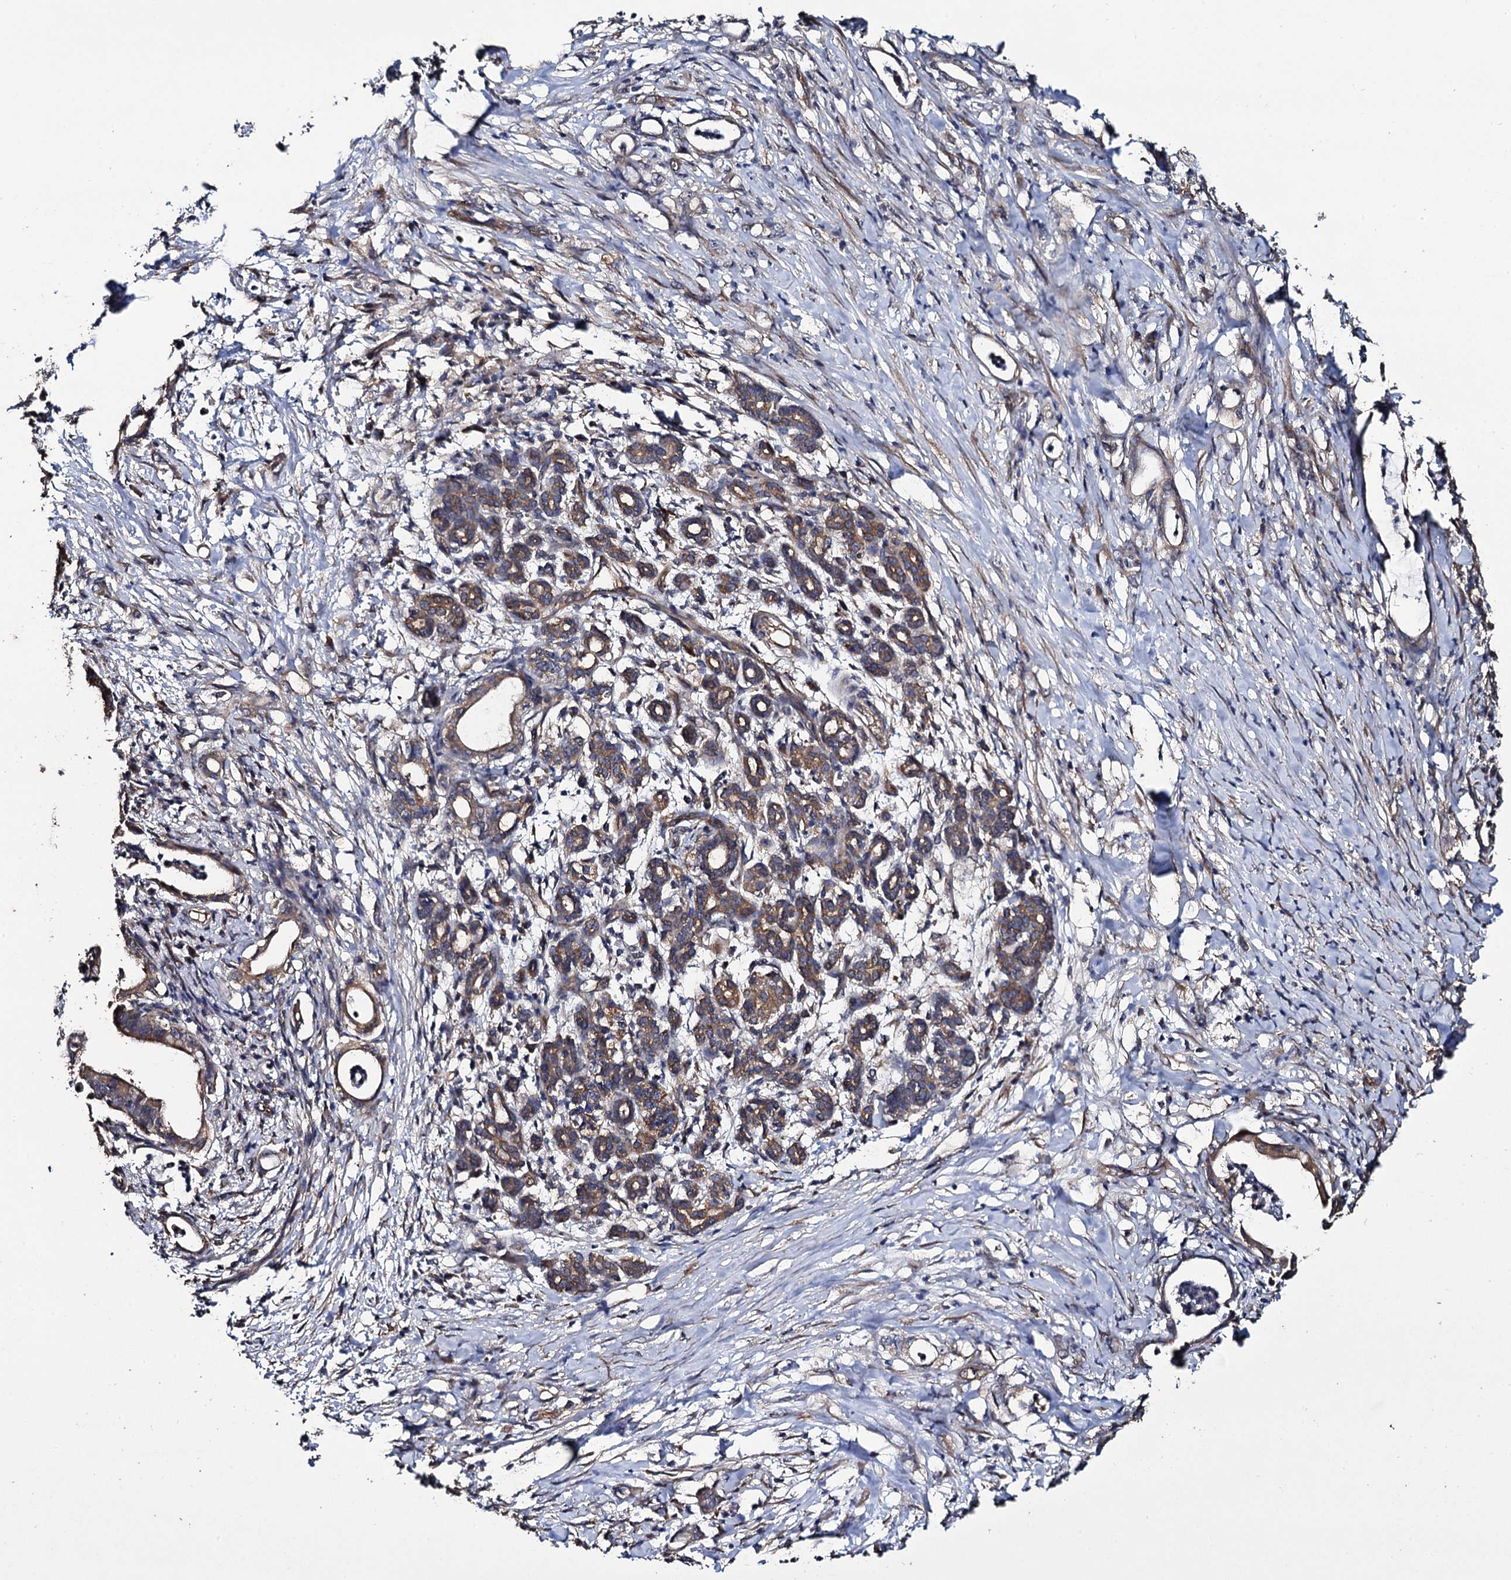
{"staining": {"intensity": "moderate", "quantity": ">75%", "location": "cytoplasmic/membranous"}, "tissue": "pancreatic cancer", "cell_type": "Tumor cells", "image_type": "cancer", "snomed": [{"axis": "morphology", "description": "Adenocarcinoma, NOS"}, {"axis": "topography", "description": "Pancreas"}], "caption": "A photomicrograph of pancreatic cancer (adenocarcinoma) stained for a protein shows moderate cytoplasmic/membranous brown staining in tumor cells. The staining was performed using DAB, with brown indicating positive protein expression. Nuclei are stained blue with hematoxylin.", "gene": "TTC23", "patient": {"sex": "female", "age": 55}}